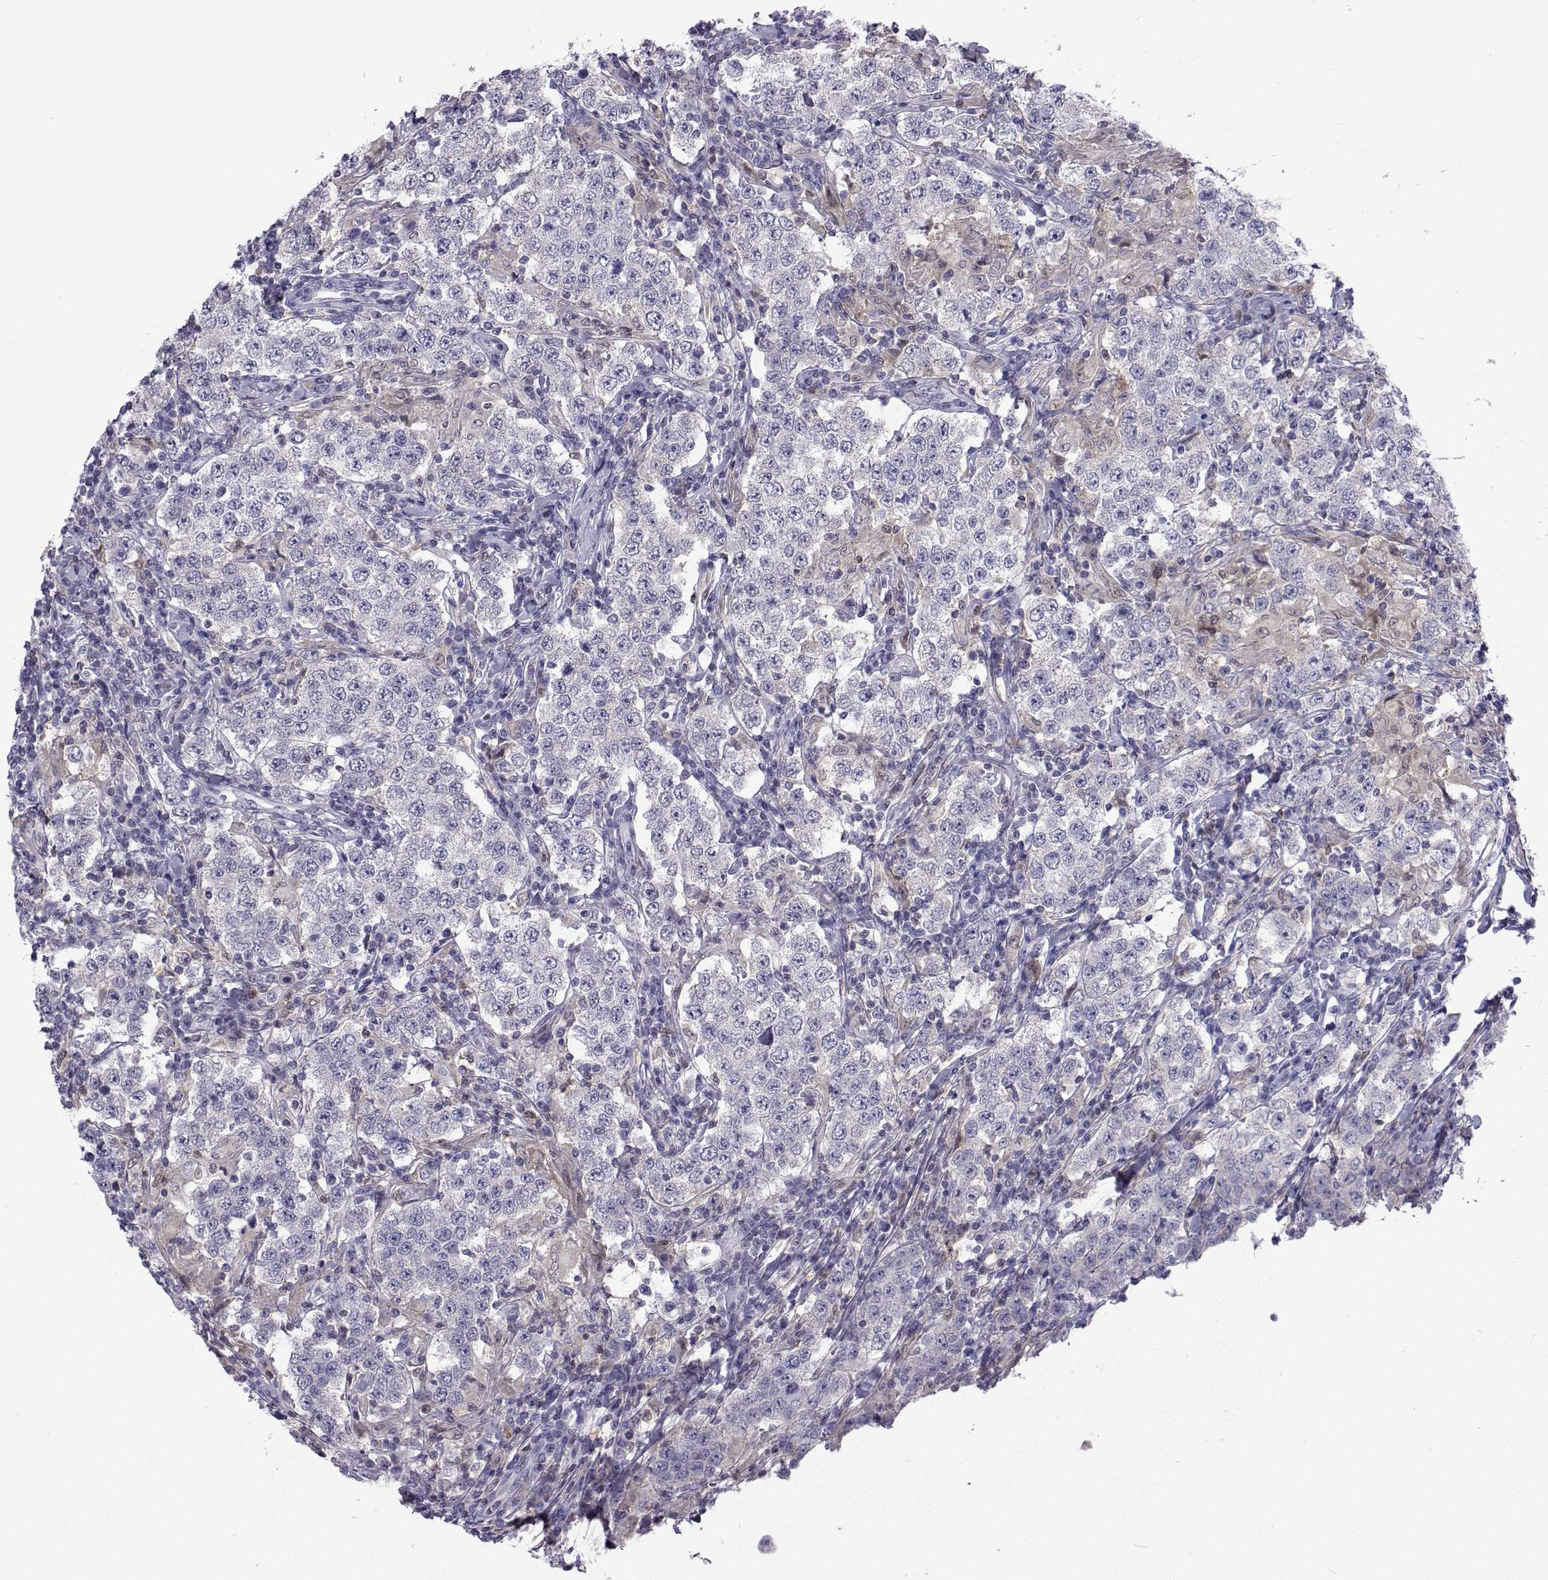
{"staining": {"intensity": "negative", "quantity": "none", "location": "none"}, "tissue": "testis cancer", "cell_type": "Tumor cells", "image_type": "cancer", "snomed": [{"axis": "morphology", "description": "Seminoma, NOS"}, {"axis": "morphology", "description": "Carcinoma, Embryonal, NOS"}, {"axis": "topography", "description": "Testis"}], "caption": "DAB immunohistochemical staining of seminoma (testis) displays no significant staining in tumor cells.", "gene": "GALM", "patient": {"sex": "male", "age": 41}}